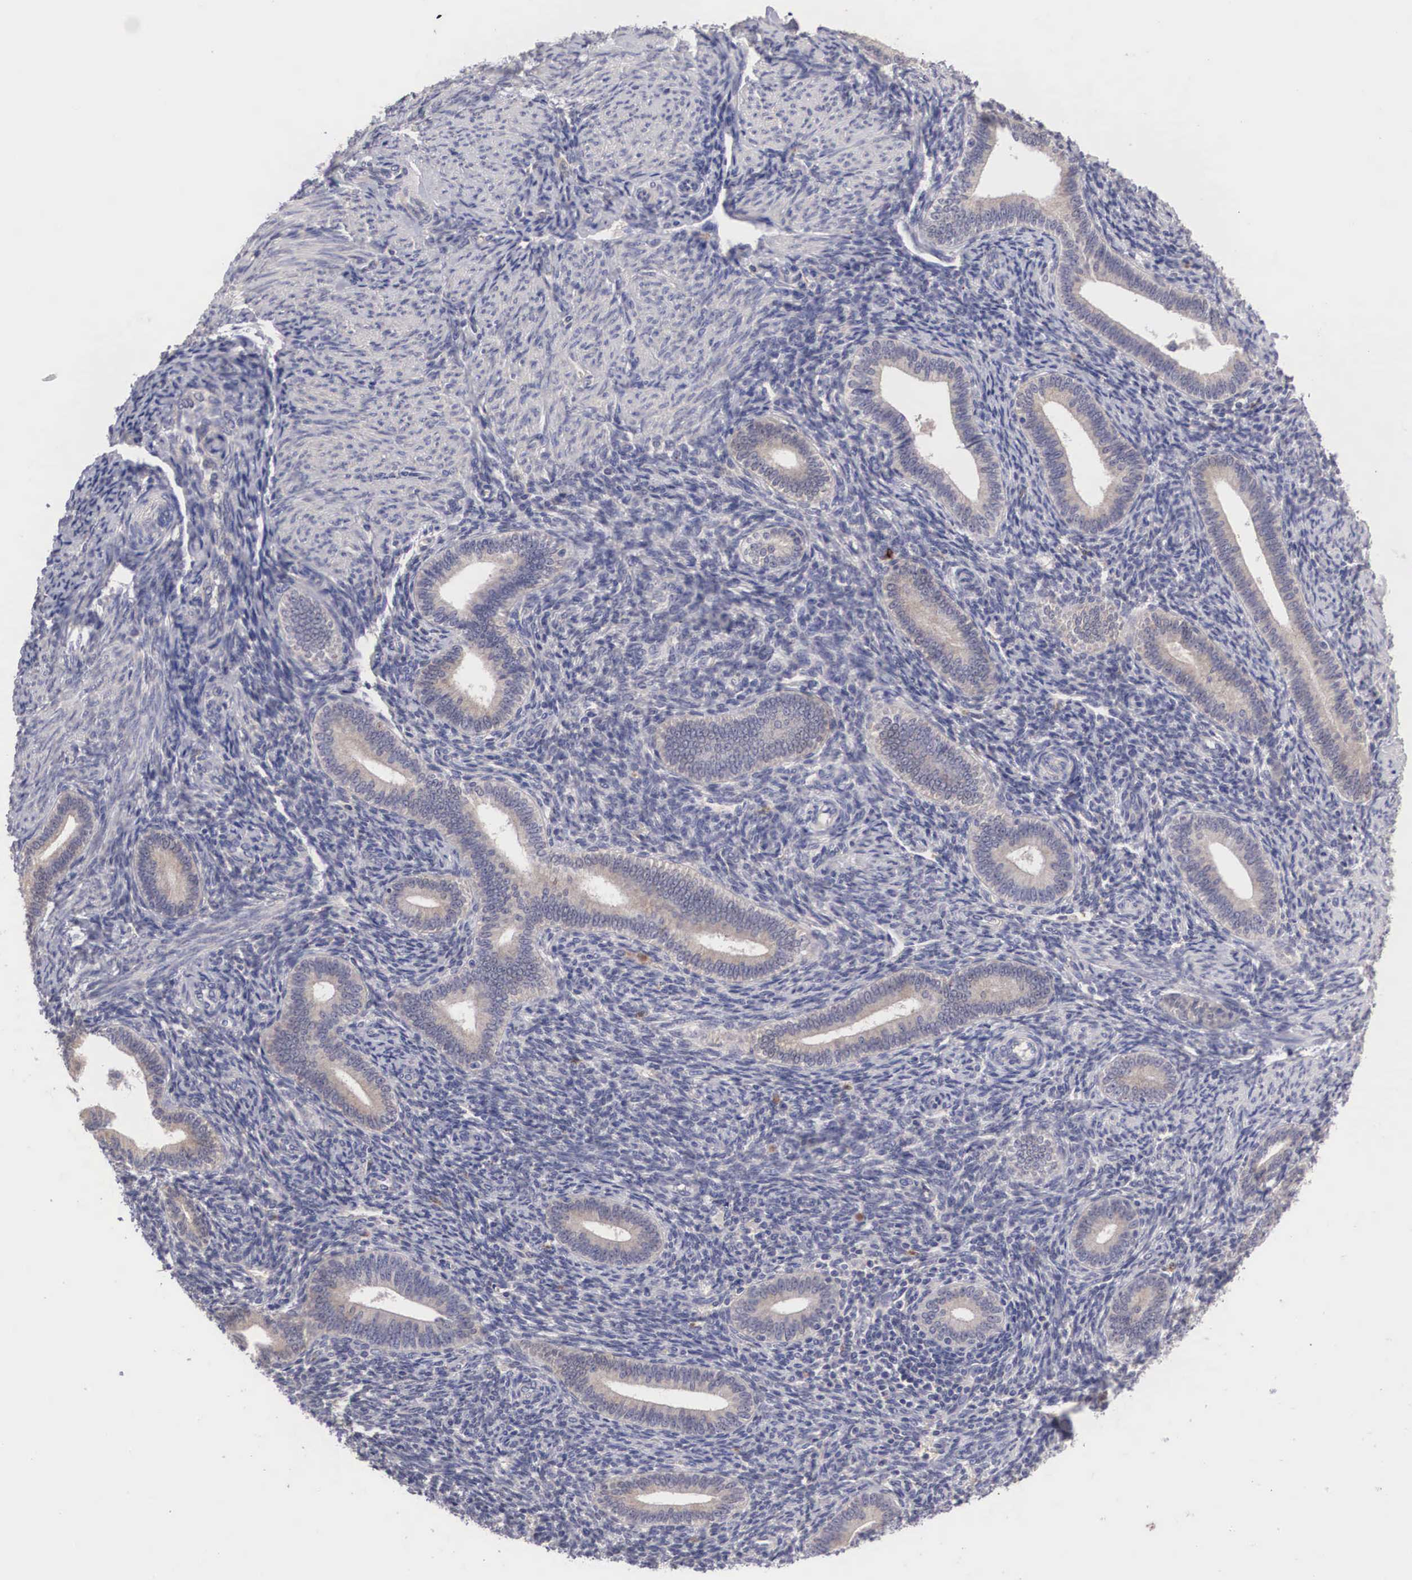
{"staining": {"intensity": "weak", "quantity": "<25%", "location": "cytoplasmic/membranous"}, "tissue": "endometrium", "cell_type": "Cells in endometrial stroma", "image_type": "normal", "snomed": [{"axis": "morphology", "description": "Normal tissue, NOS"}, {"axis": "topography", "description": "Endometrium"}], "caption": "Cells in endometrial stroma show no significant expression in normal endometrium.", "gene": "ABHD4", "patient": {"sex": "female", "age": 35}}